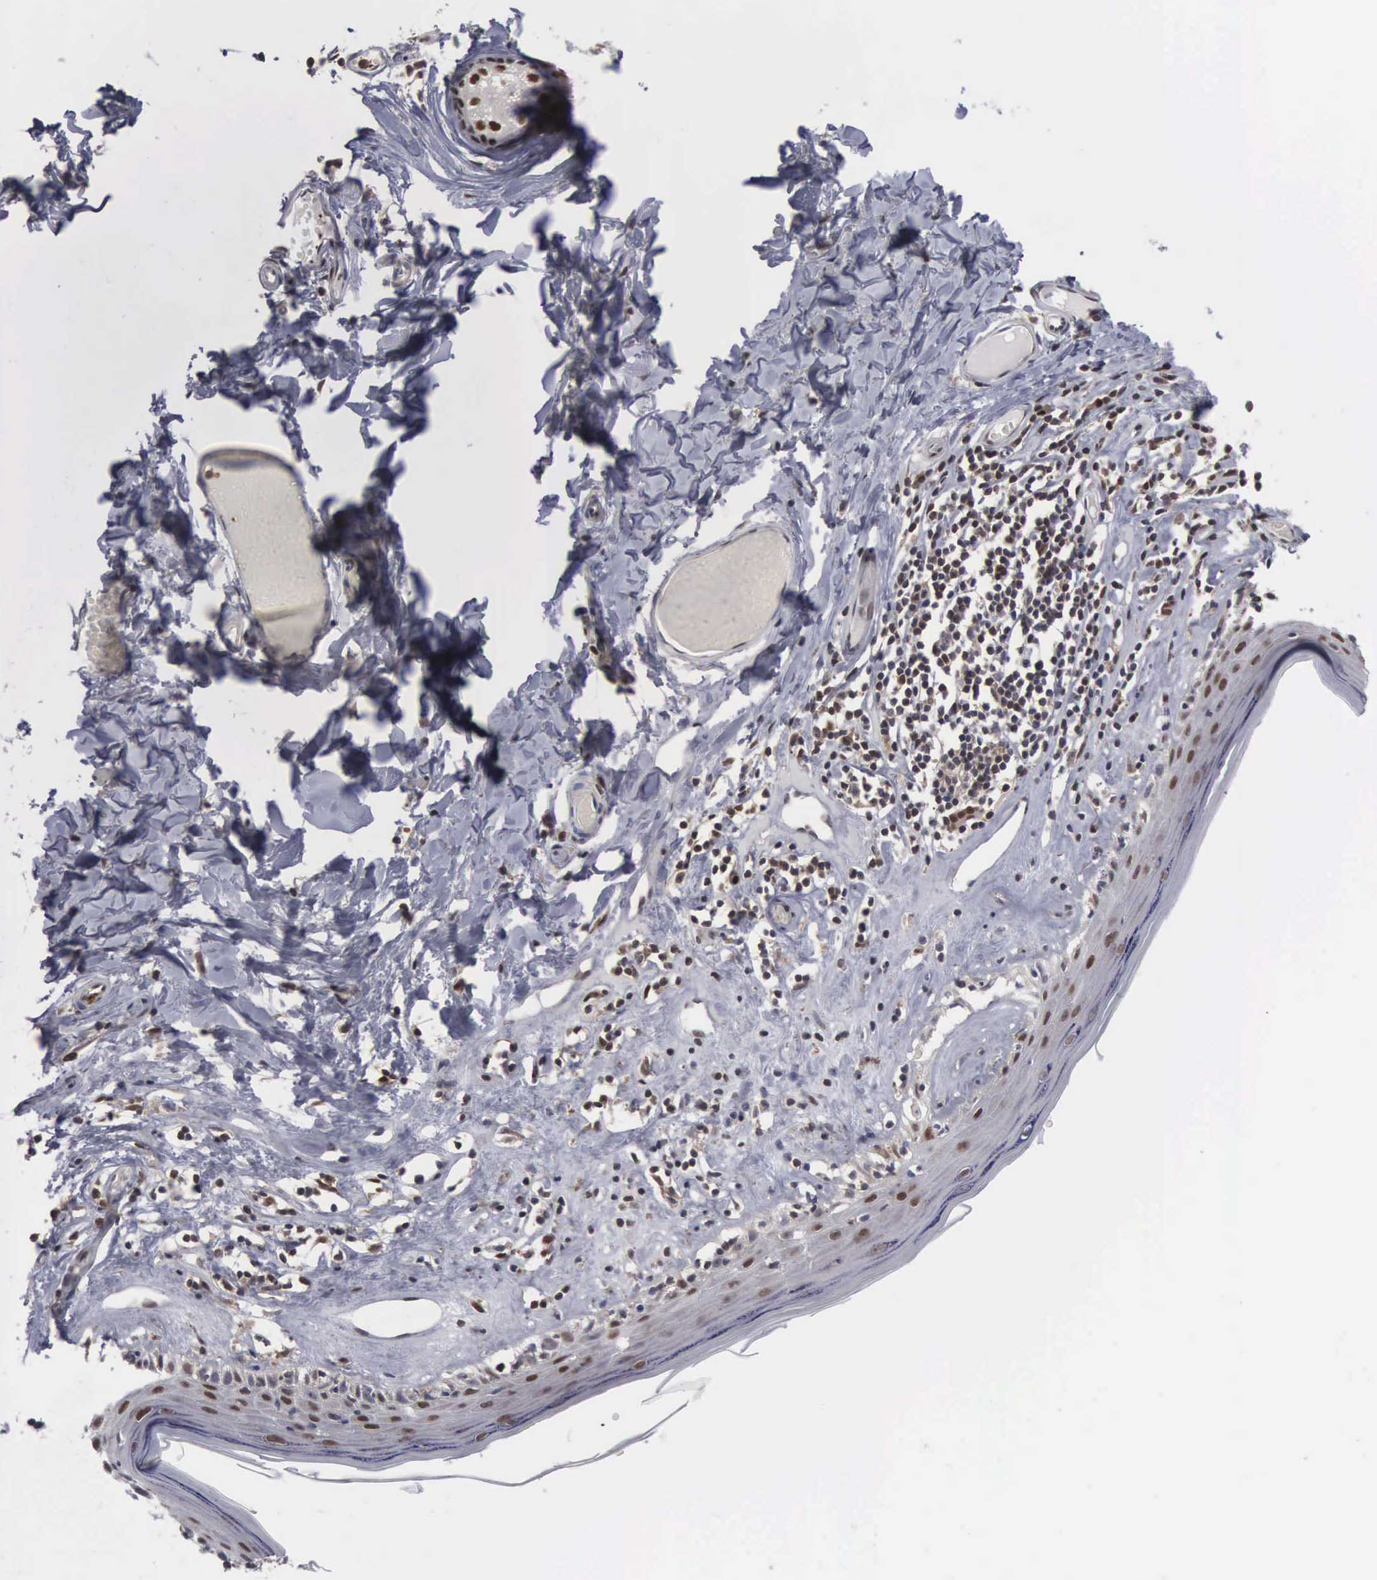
{"staining": {"intensity": "moderate", "quantity": "25%-75%", "location": "nuclear"}, "tissue": "skin", "cell_type": "Epidermal cells", "image_type": "normal", "snomed": [{"axis": "morphology", "description": "Normal tissue, NOS"}, {"axis": "topography", "description": "Vascular tissue"}, {"axis": "topography", "description": "Vulva"}, {"axis": "topography", "description": "Peripheral nerve tissue"}], "caption": "The photomicrograph exhibits staining of unremarkable skin, revealing moderate nuclear protein staining (brown color) within epidermal cells.", "gene": "TRMT5", "patient": {"sex": "female", "age": 86}}